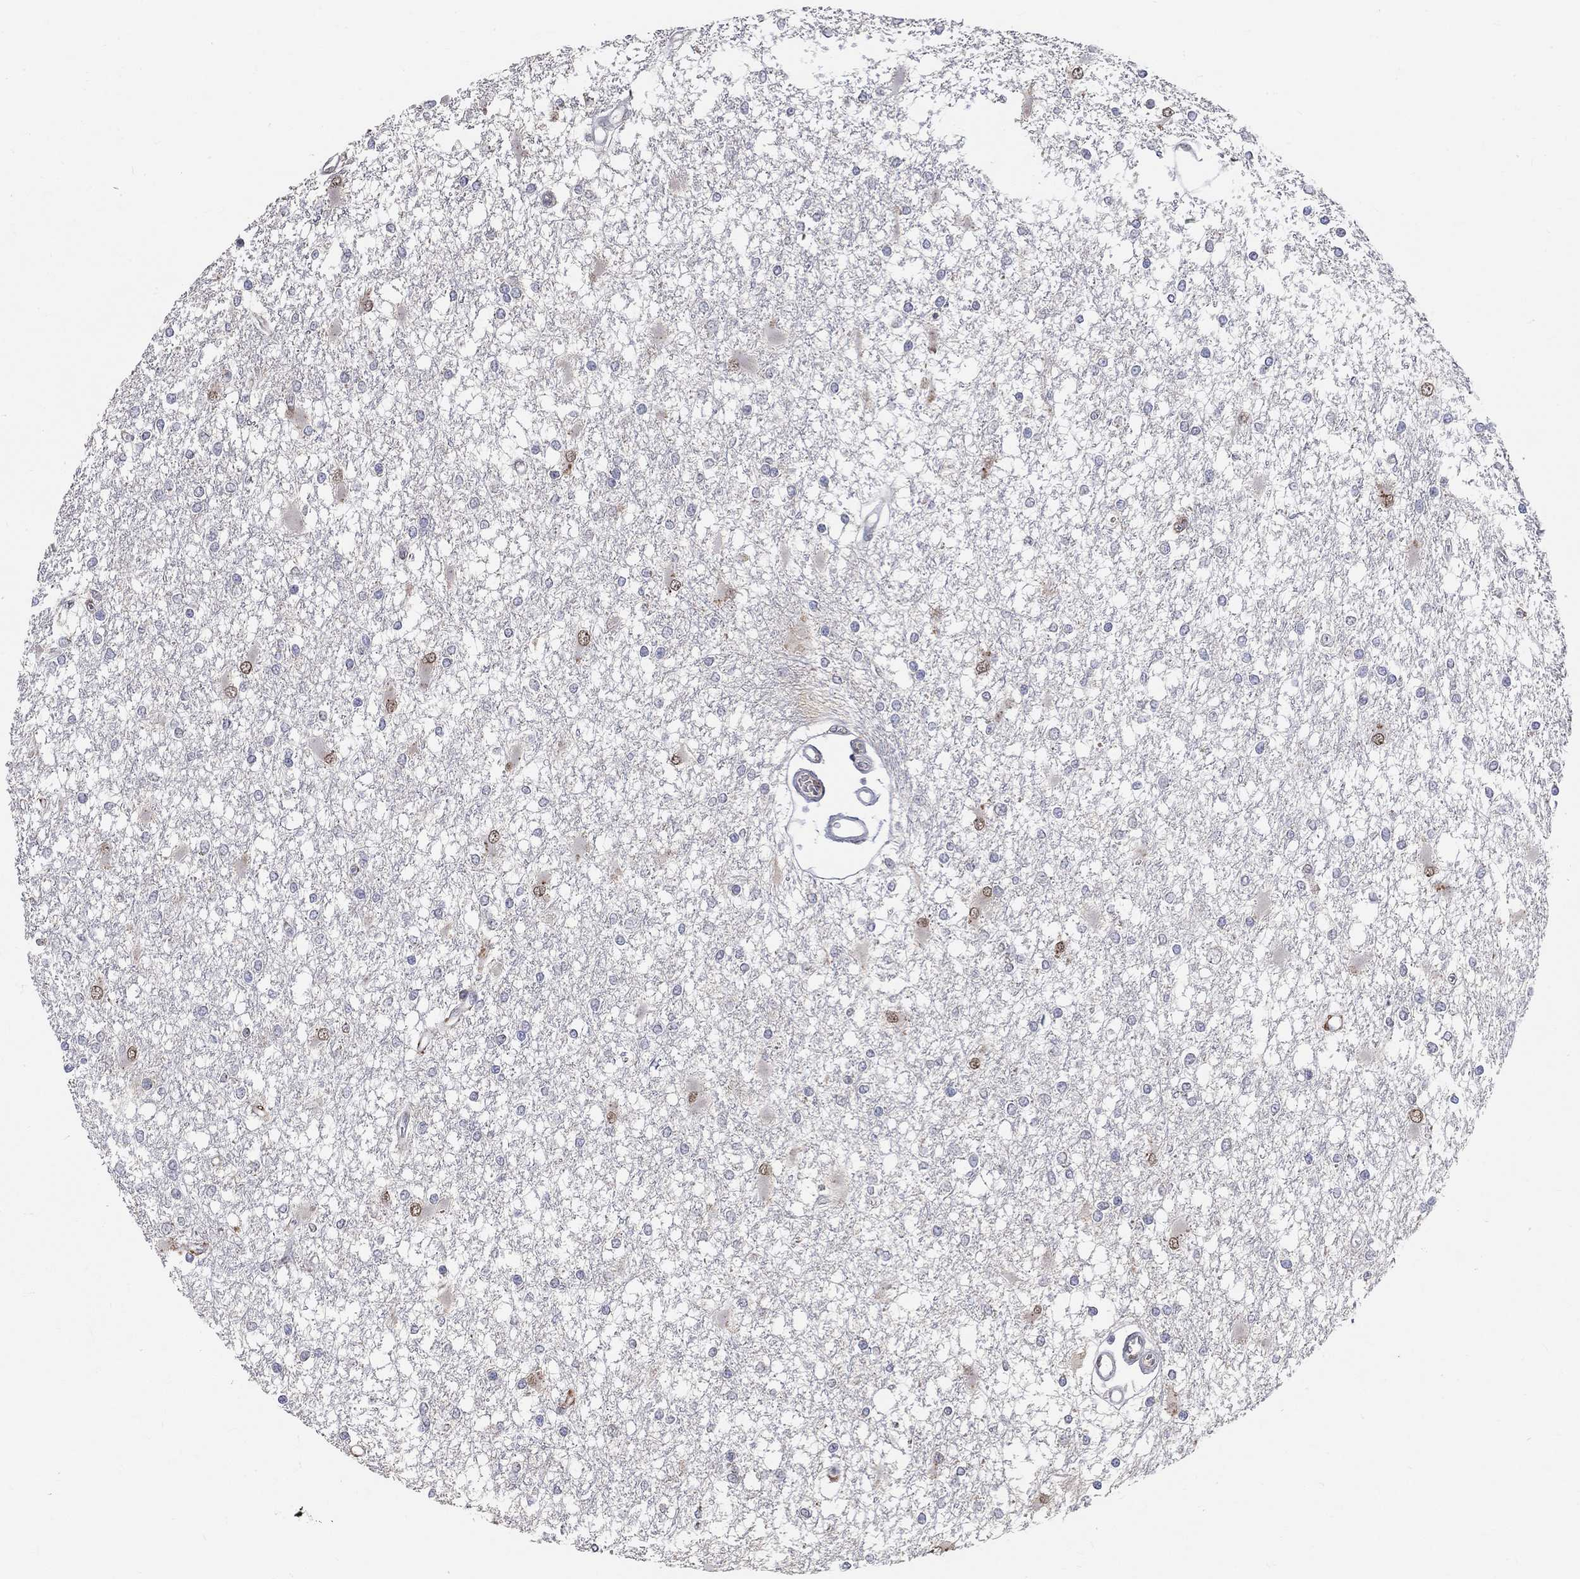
{"staining": {"intensity": "moderate", "quantity": "<25%", "location": "nuclear"}, "tissue": "glioma", "cell_type": "Tumor cells", "image_type": "cancer", "snomed": [{"axis": "morphology", "description": "Glioma, malignant, High grade"}, {"axis": "topography", "description": "Cerebral cortex"}], "caption": "Human malignant glioma (high-grade) stained with a protein marker demonstrates moderate staining in tumor cells.", "gene": "FGF2", "patient": {"sex": "male", "age": 79}}